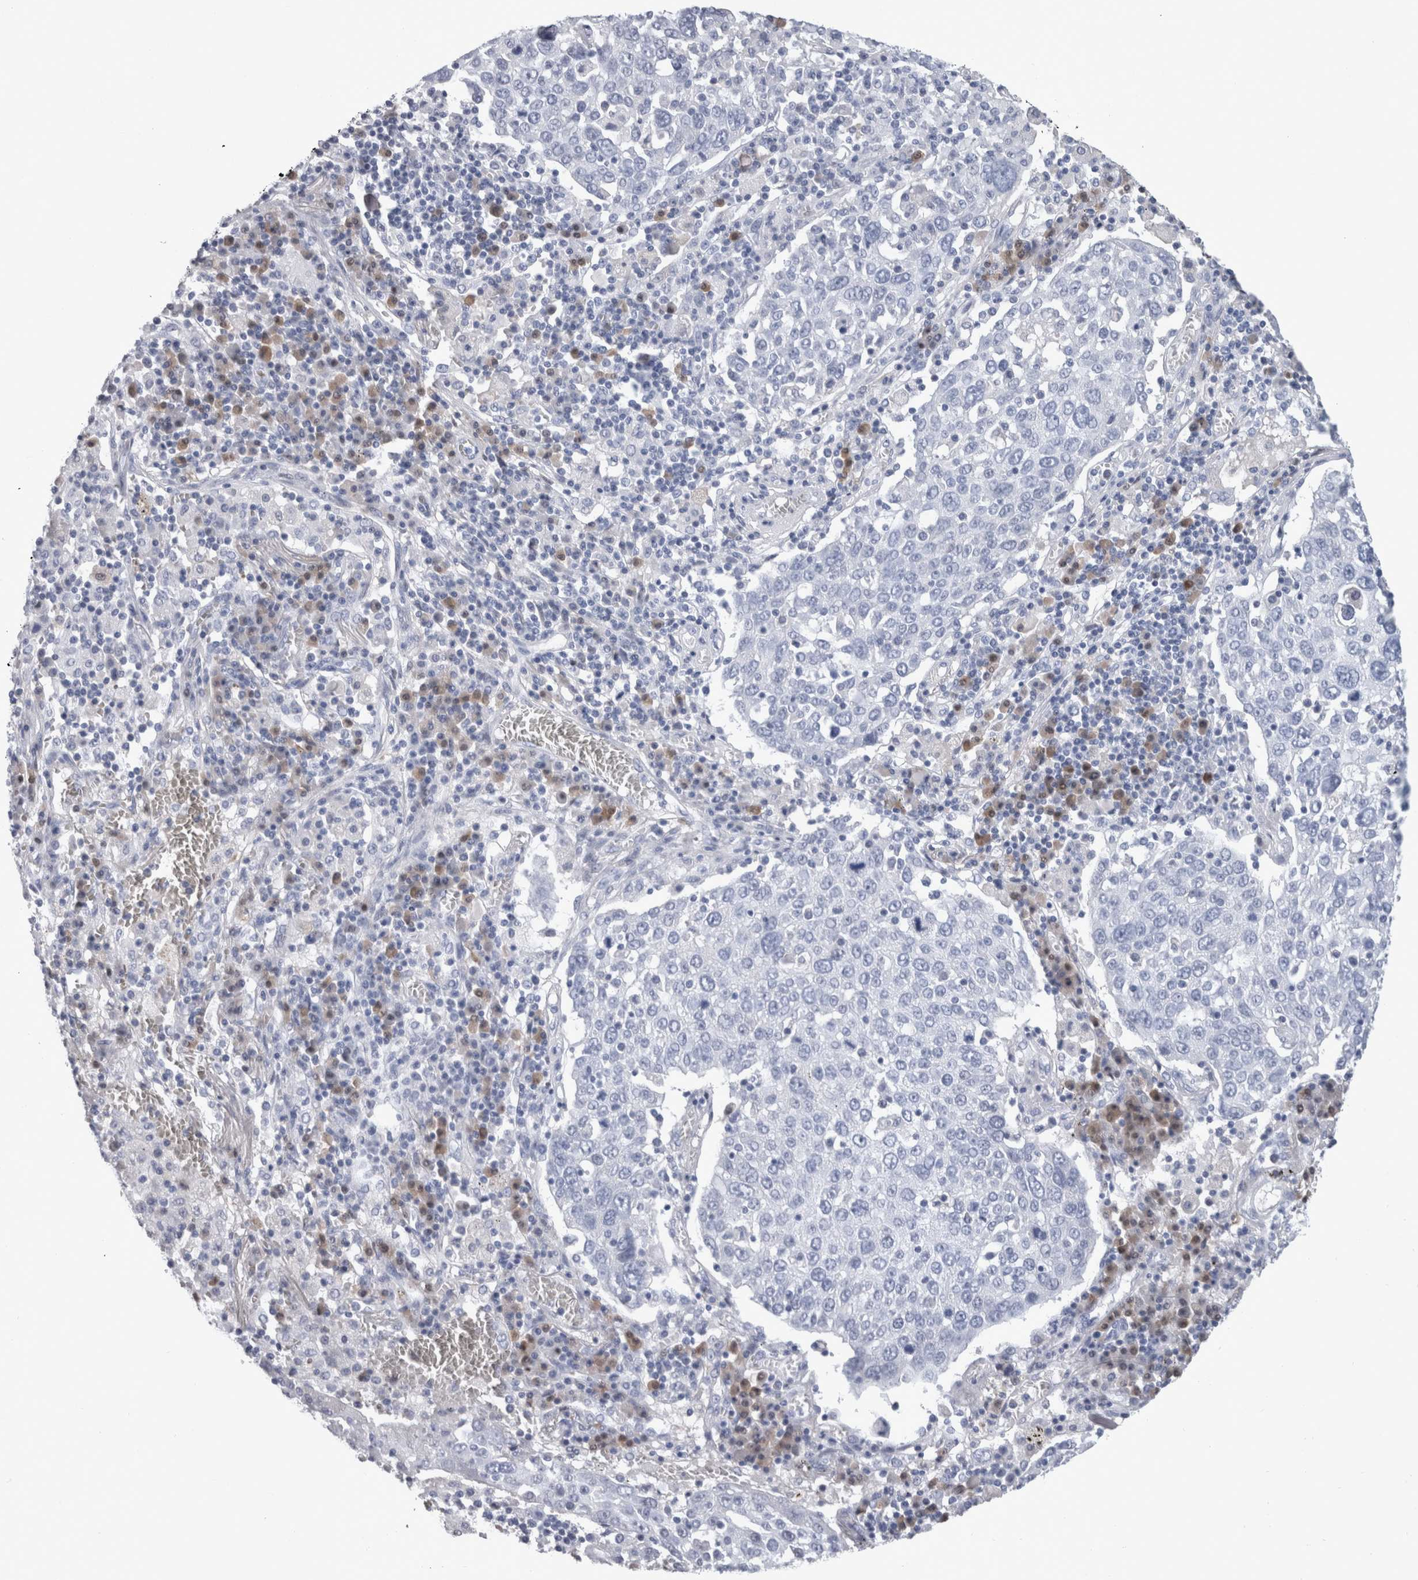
{"staining": {"intensity": "negative", "quantity": "none", "location": "none"}, "tissue": "lung cancer", "cell_type": "Tumor cells", "image_type": "cancer", "snomed": [{"axis": "morphology", "description": "Squamous cell carcinoma, NOS"}, {"axis": "topography", "description": "Lung"}], "caption": "Lung cancer stained for a protein using immunohistochemistry (IHC) reveals no staining tumor cells.", "gene": "CA8", "patient": {"sex": "male", "age": 65}}